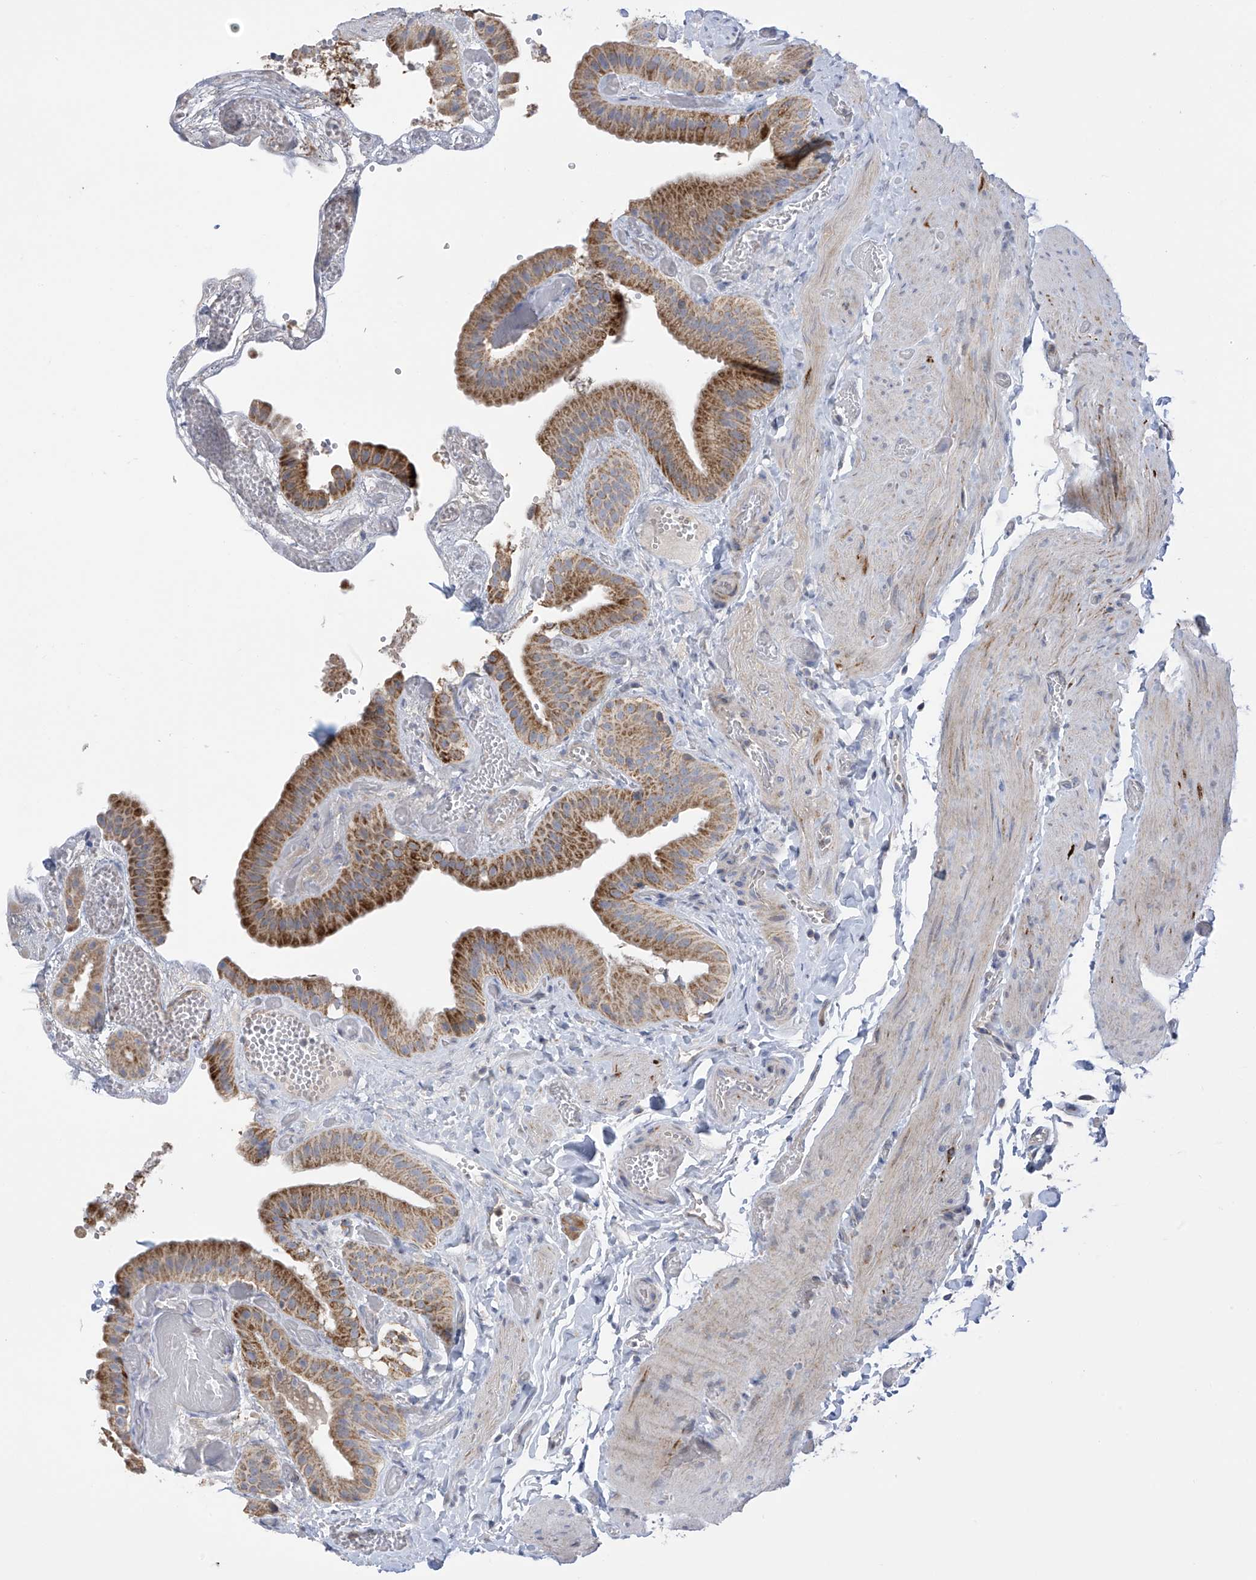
{"staining": {"intensity": "moderate", "quantity": ">75%", "location": "cytoplasmic/membranous"}, "tissue": "gallbladder", "cell_type": "Glandular cells", "image_type": "normal", "snomed": [{"axis": "morphology", "description": "Normal tissue, NOS"}, {"axis": "topography", "description": "Gallbladder"}], "caption": "Immunohistochemistry (IHC) photomicrograph of benign gallbladder: human gallbladder stained using immunohistochemistry (IHC) exhibits medium levels of moderate protein expression localized specifically in the cytoplasmic/membranous of glandular cells, appearing as a cytoplasmic/membranous brown color.", "gene": "SLCO4A1", "patient": {"sex": "female", "age": 64}}